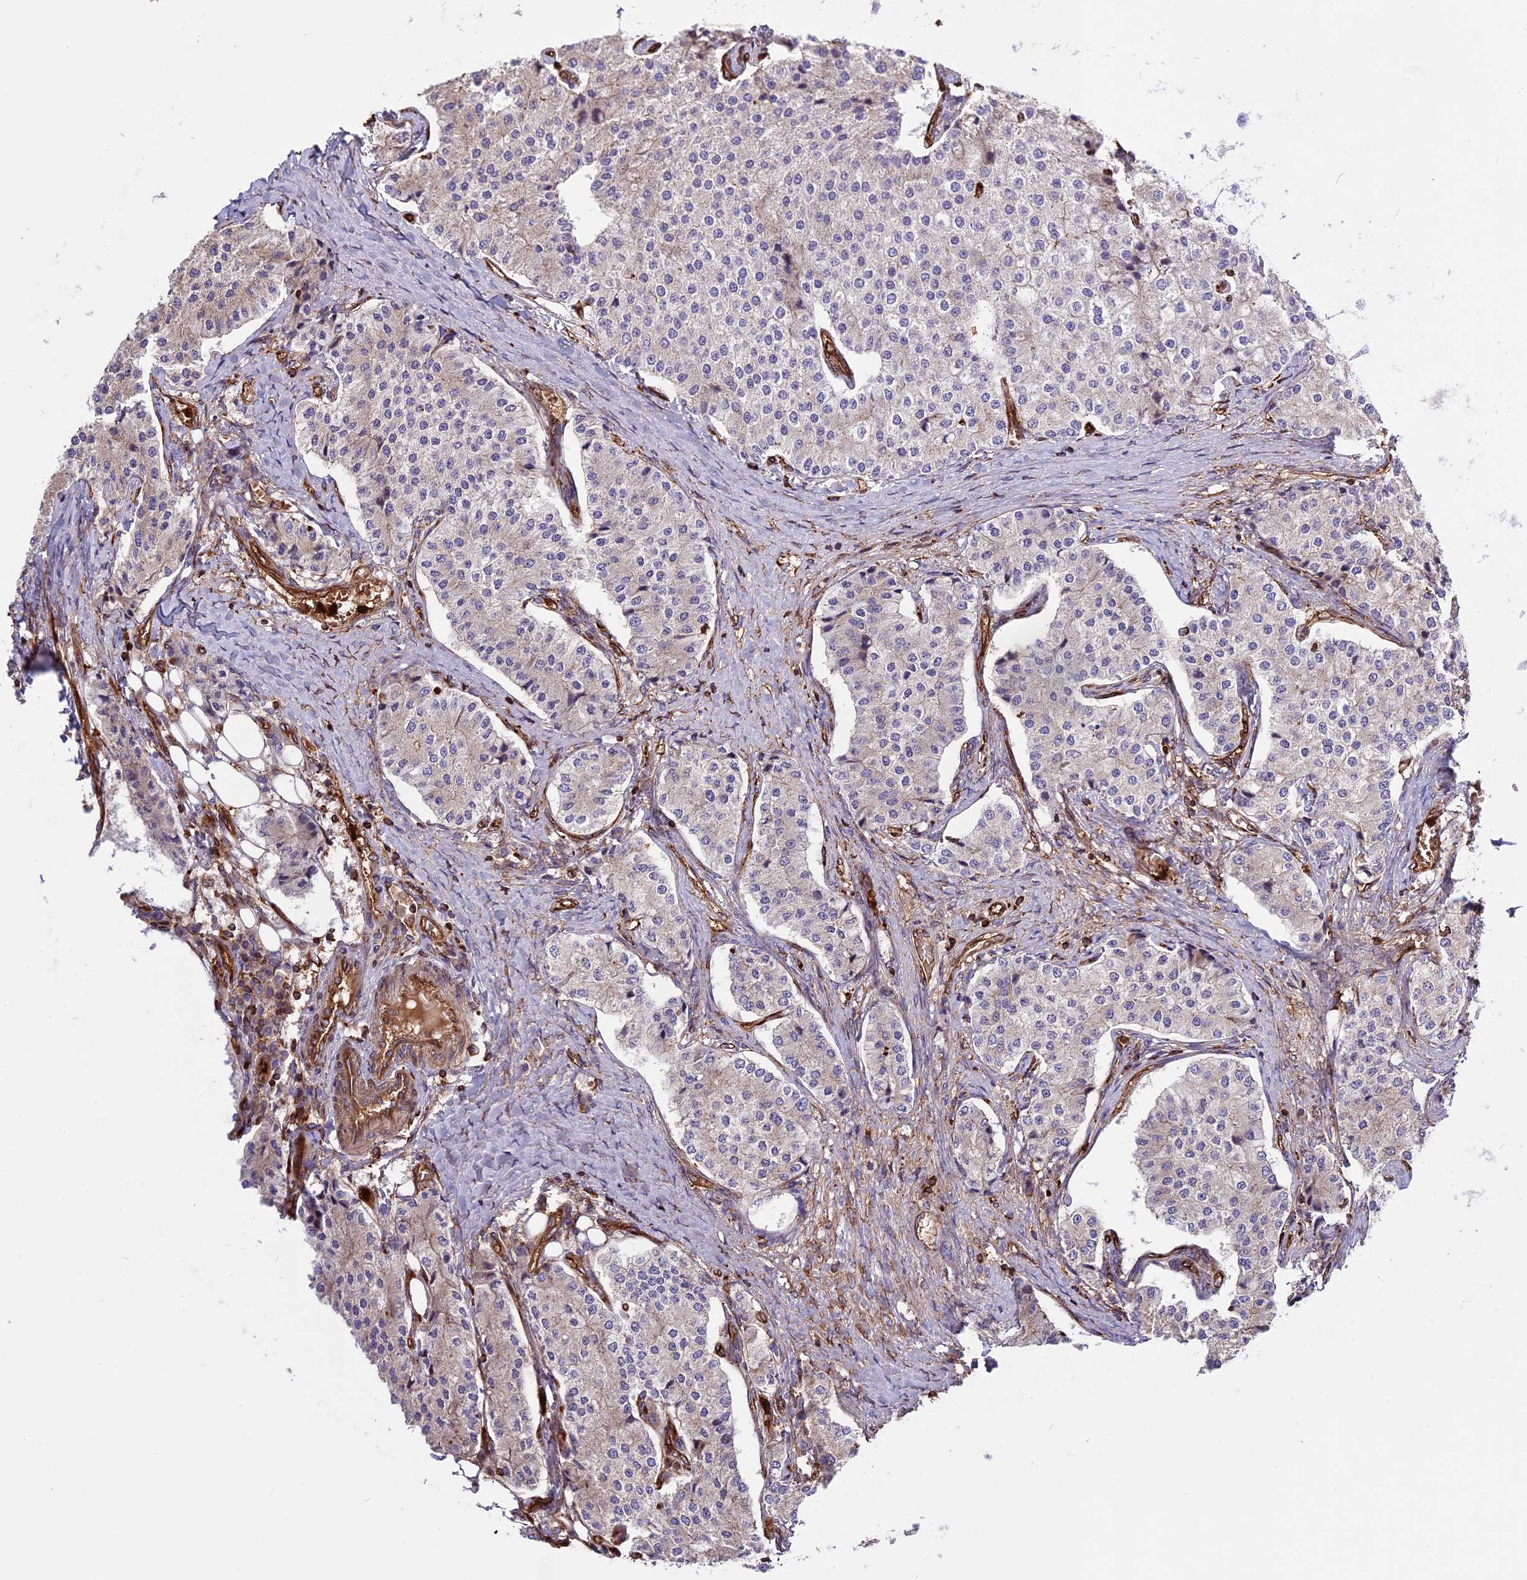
{"staining": {"intensity": "negative", "quantity": "none", "location": "none"}, "tissue": "carcinoid", "cell_type": "Tumor cells", "image_type": "cancer", "snomed": [{"axis": "morphology", "description": "Carcinoid, malignant, NOS"}, {"axis": "topography", "description": "Colon"}], "caption": "This is an immunohistochemistry (IHC) photomicrograph of human carcinoid (malignant). There is no staining in tumor cells.", "gene": "CD99L2", "patient": {"sex": "female", "age": 52}}